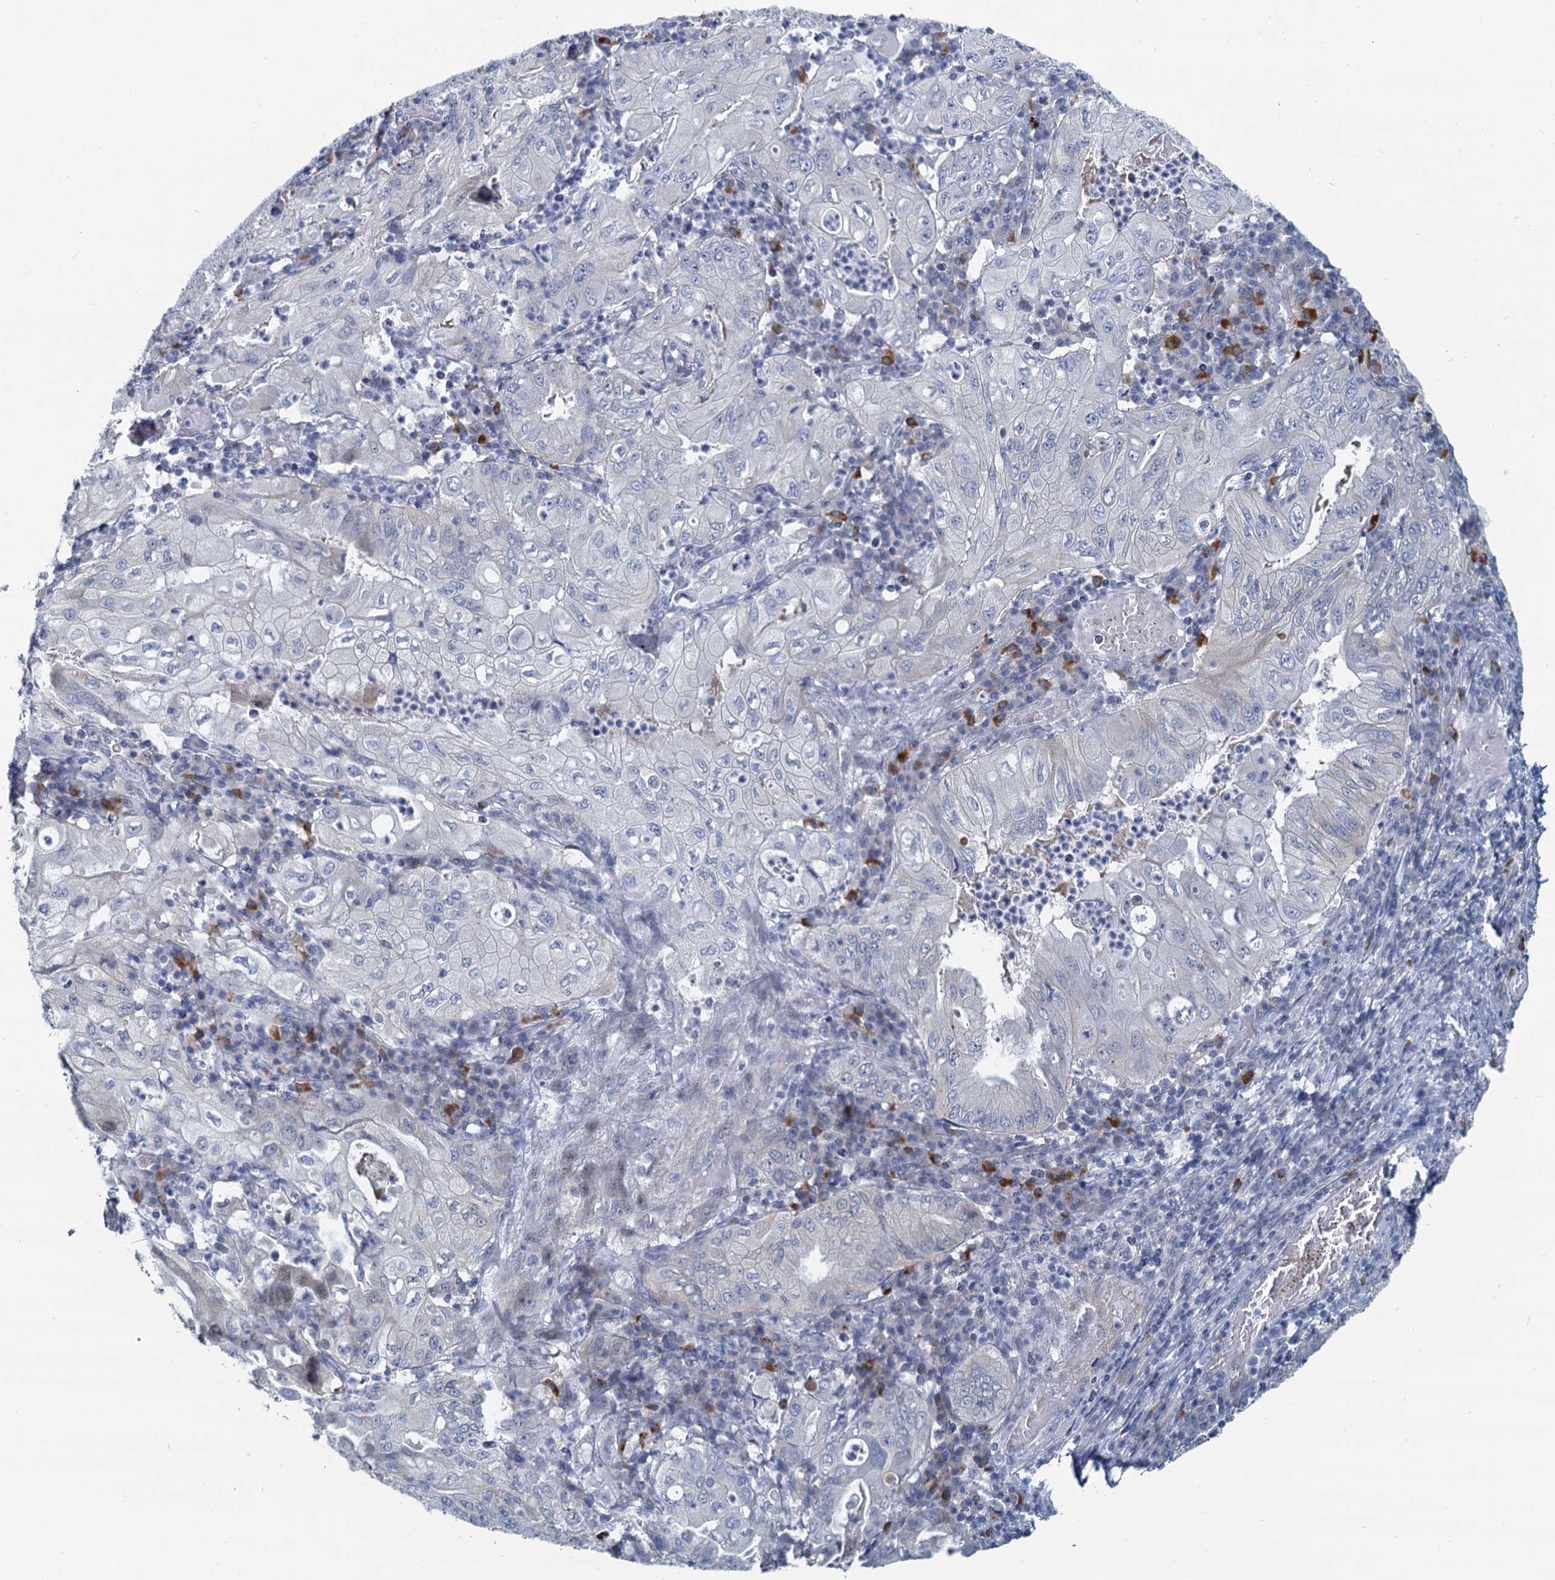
{"staining": {"intensity": "negative", "quantity": "none", "location": "none"}, "tissue": "stomach cancer", "cell_type": "Tumor cells", "image_type": "cancer", "snomed": [{"axis": "morphology", "description": "Normal tissue, NOS"}, {"axis": "morphology", "description": "Adenocarcinoma, NOS"}, {"axis": "topography", "description": "Esophagus"}, {"axis": "topography", "description": "Stomach, upper"}, {"axis": "topography", "description": "Peripheral nerve tissue"}], "caption": "Immunohistochemistry (IHC) histopathology image of neoplastic tissue: human stomach adenocarcinoma stained with DAB (3,3'-diaminobenzidine) reveals no significant protein staining in tumor cells.", "gene": "ACRBP", "patient": {"sex": "male", "age": 62}}